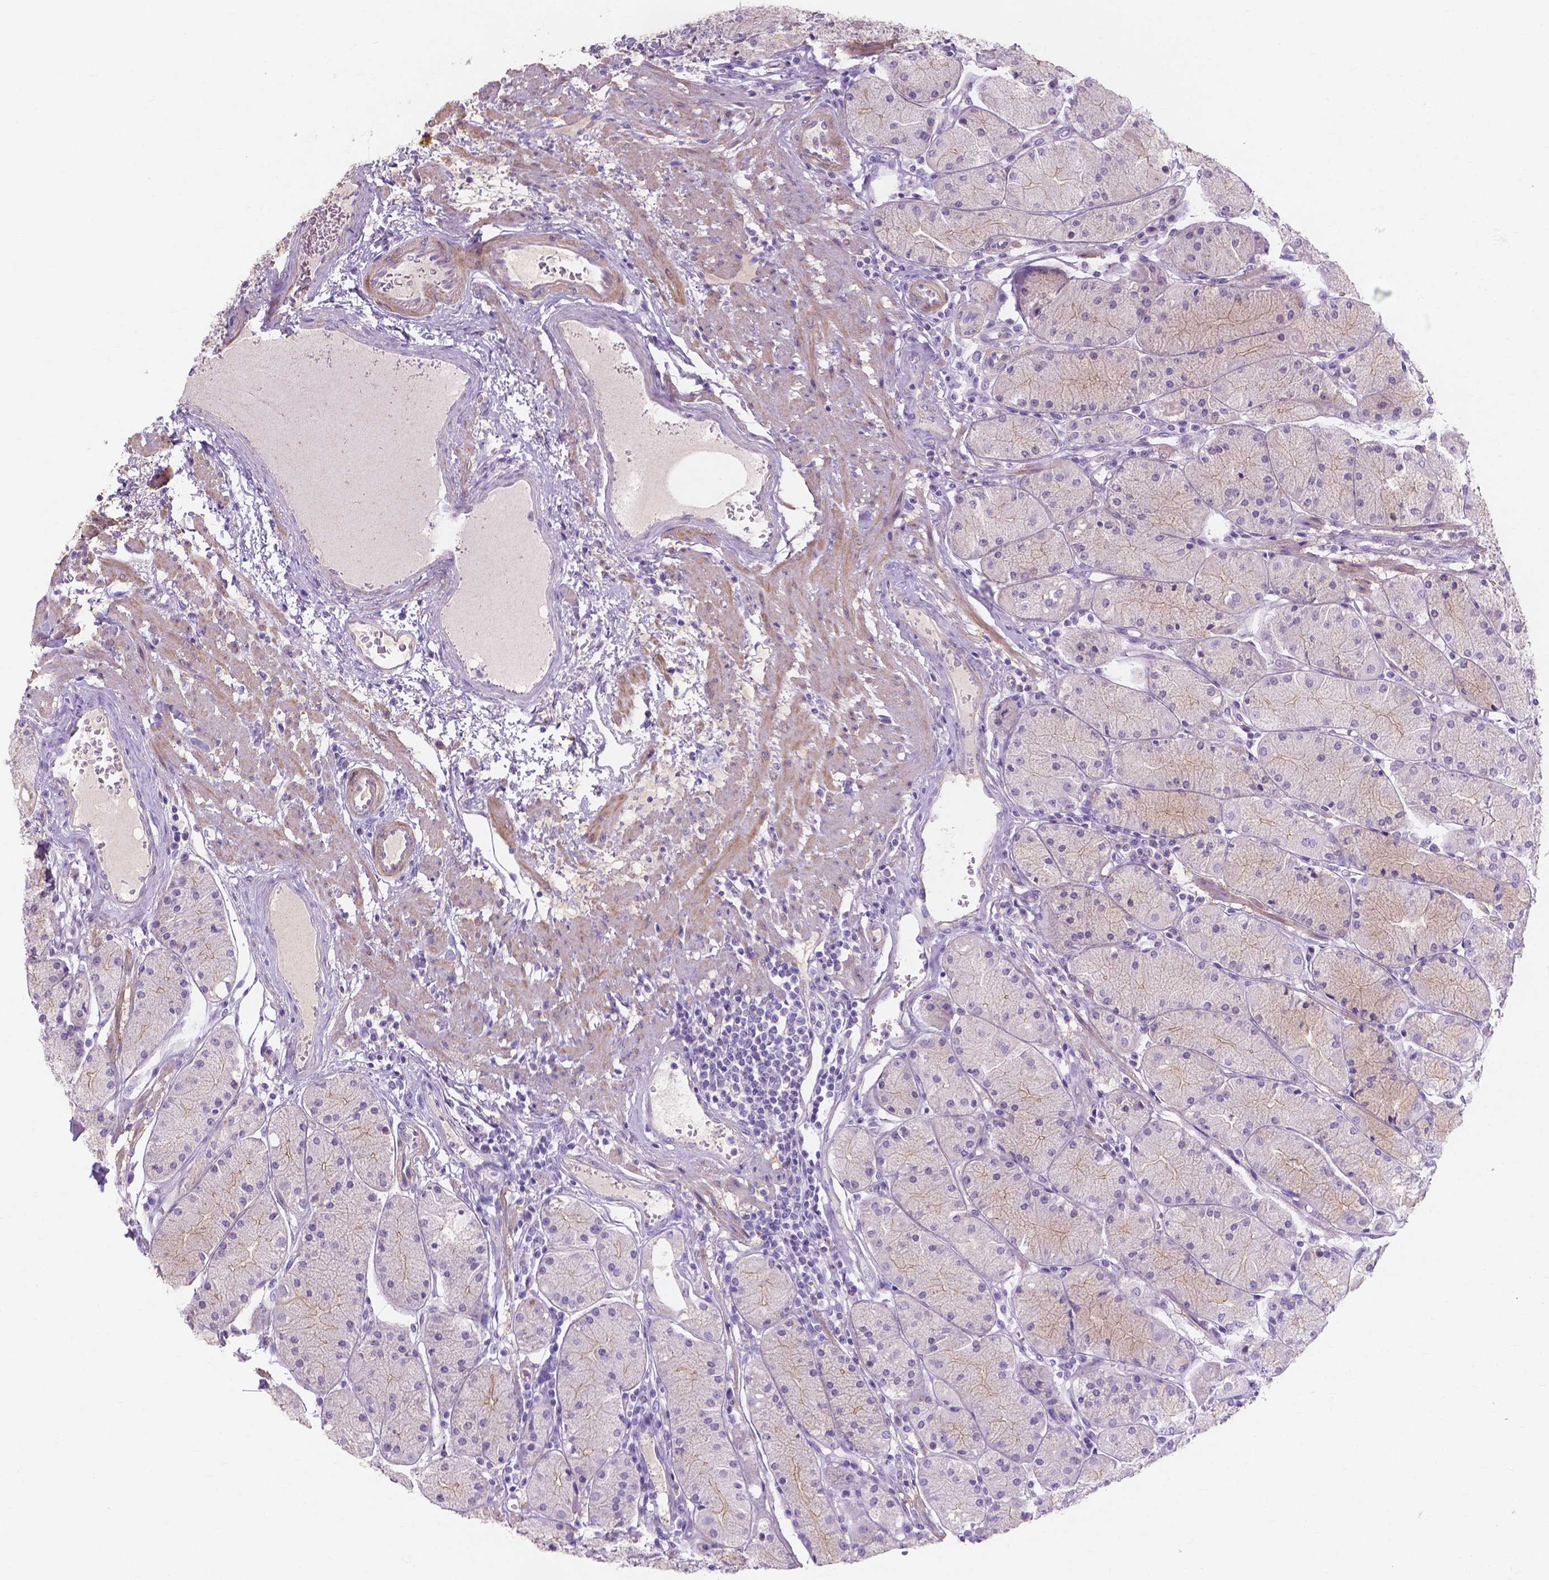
{"staining": {"intensity": "weak", "quantity": "<25%", "location": "cytoplasmic/membranous"}, "tissue": "stomach", "cell_type": "Glandular cells", "image_type": "normal", "snomed": [{"axis": "morphology", "description": "Normal tissue, NOS"}, {"axis": "topography", "description": "Stomach, upper"}], "caption": "Stomach was stained to show a protein in brown. There is no significant expression in glandular cells. (DAB (3,3'-diaminobenzidine) IHC, high magnification).", "gene": "MBLAC1", "patient": {"sex": "male", "age": 69}}